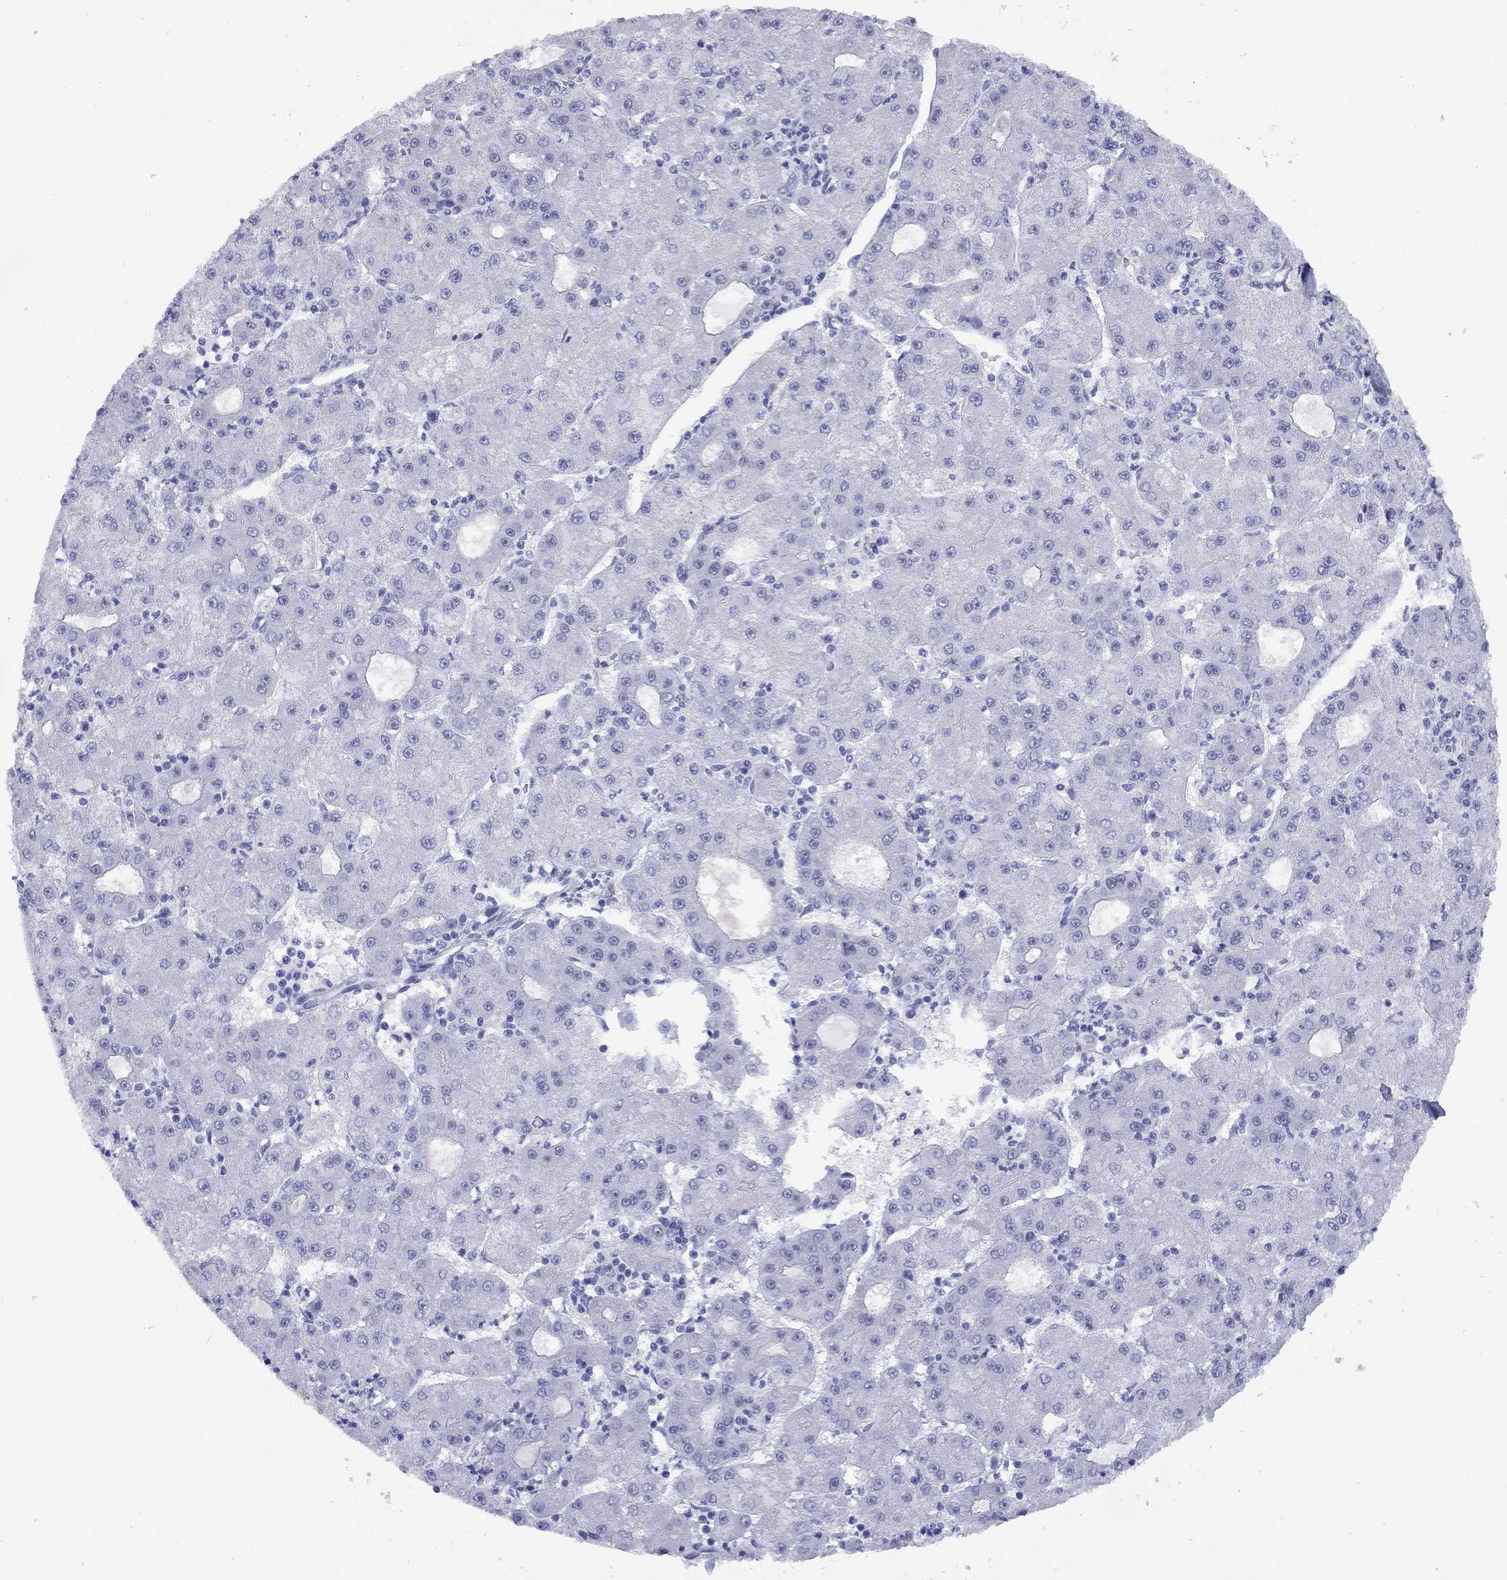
{"staining": {"intensity": "negative", "quantity": "none", "location": "none"}, "tissue": "liver cancer", "cell_type": "Tumor cells", "image_type": "cancer", "snomed": [{"axis": "morphology", "description": "Carcinoma, Hepatocellular, NOS"}, {"axis": "topography", "description": "Liver"}], "caption": "Image shows no significant protein expression in tumor cells of hepatocellular carcinoma (liver).", "gene": "CMYA5", "patient": {"sex": "male", "age": 73}}